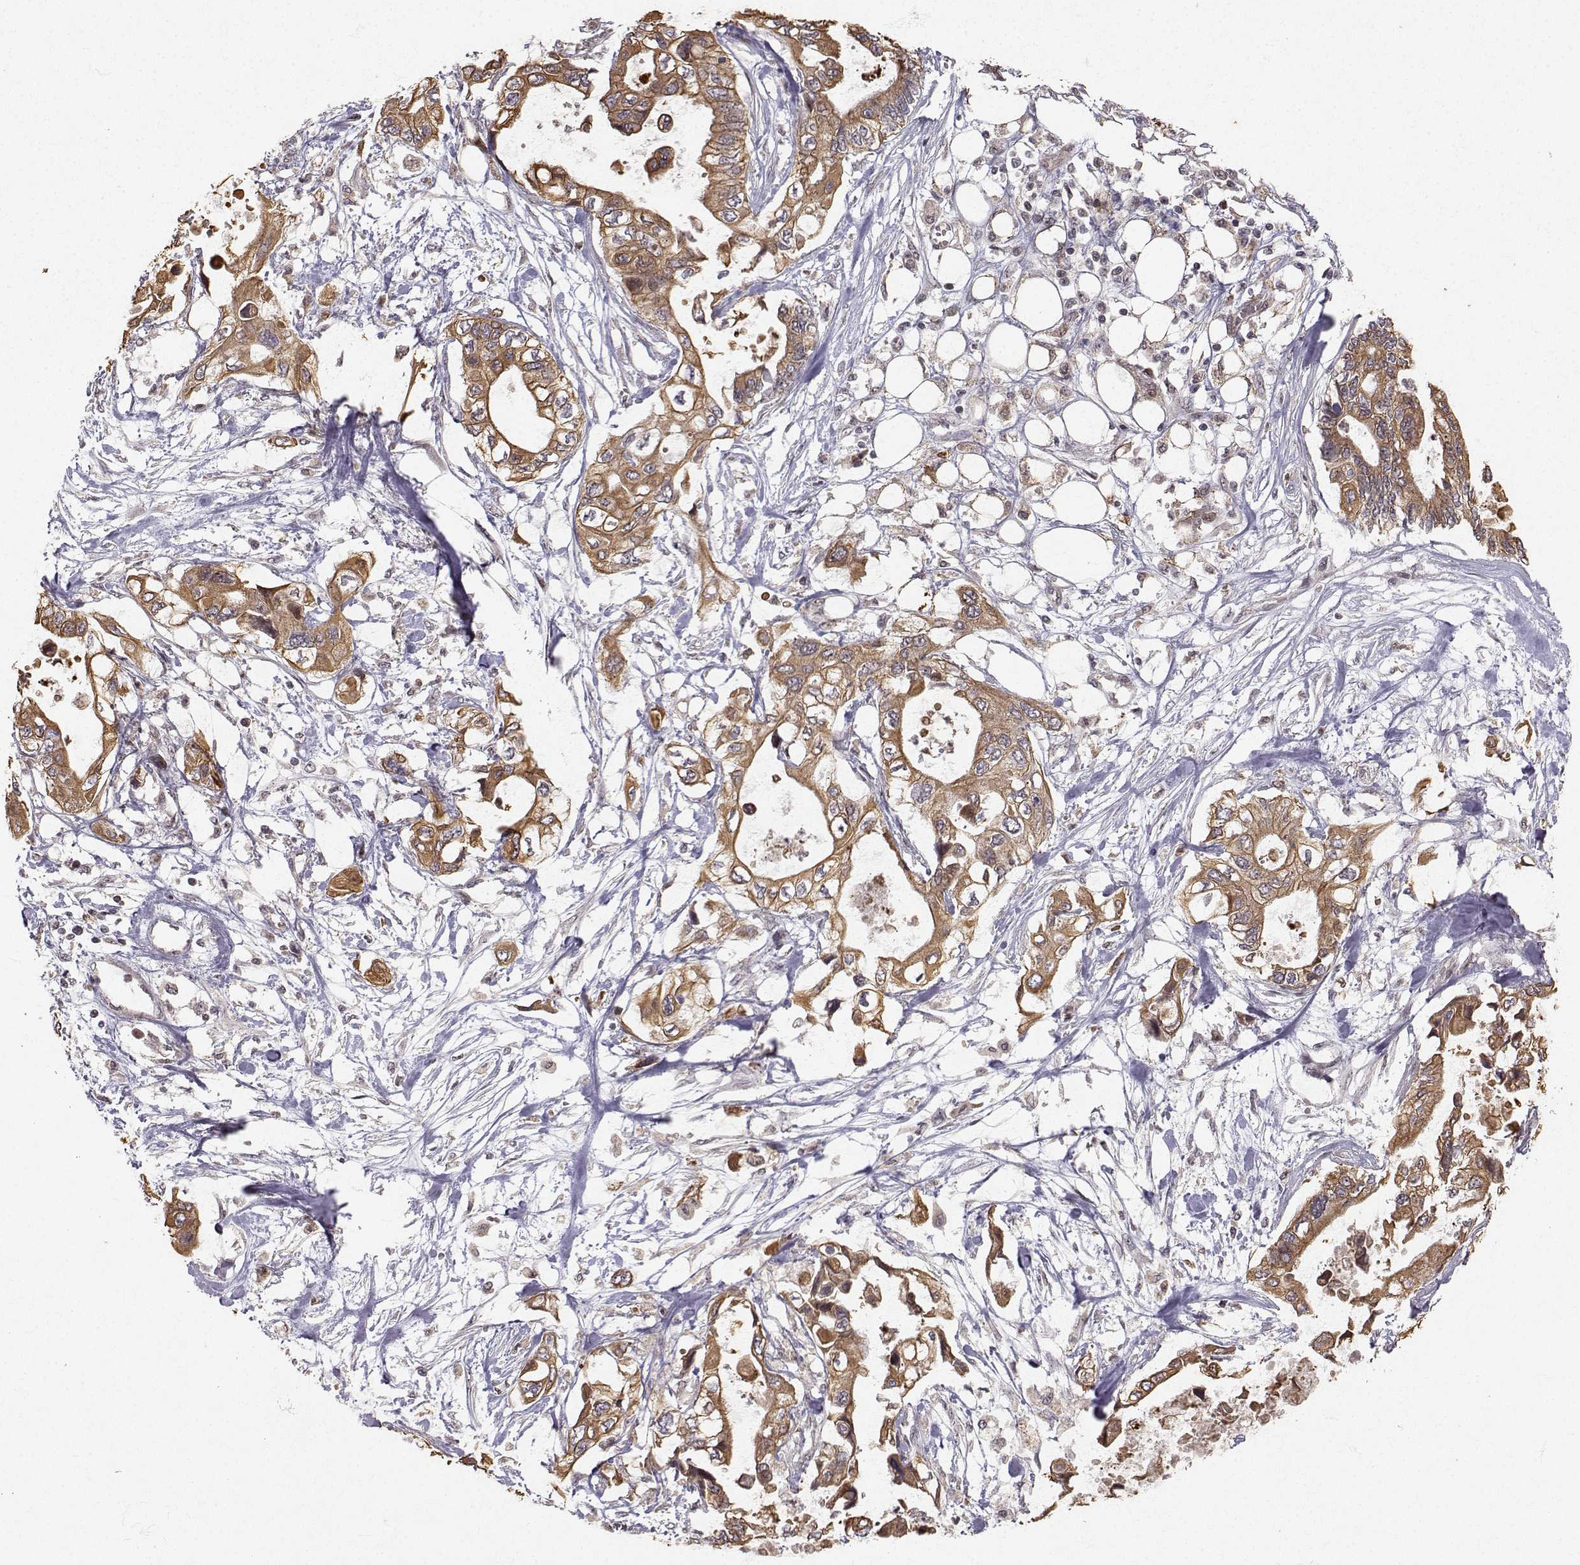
{"staining": {"intensity": "strong", "quantity": ">75%", "location": "cytoplasmic/membranous"}, "tissue": "pancreatic cancer", "cell_type": "Tumor cells", "image_type": "cancer", "snomed": [{"axis": "morphology", "description": "Adenocarcinoma, NOS"}, {"axis": "topography", "description": "Pancreas"}], "caption": "This is an image of IHC staining of pancreatic cancer (adenocarcinoma), which shows strong expression in the cytoplasmic/membranous of tumor cells.", "gene": "APC", "patient": {"sex": "female", "age": 63}}